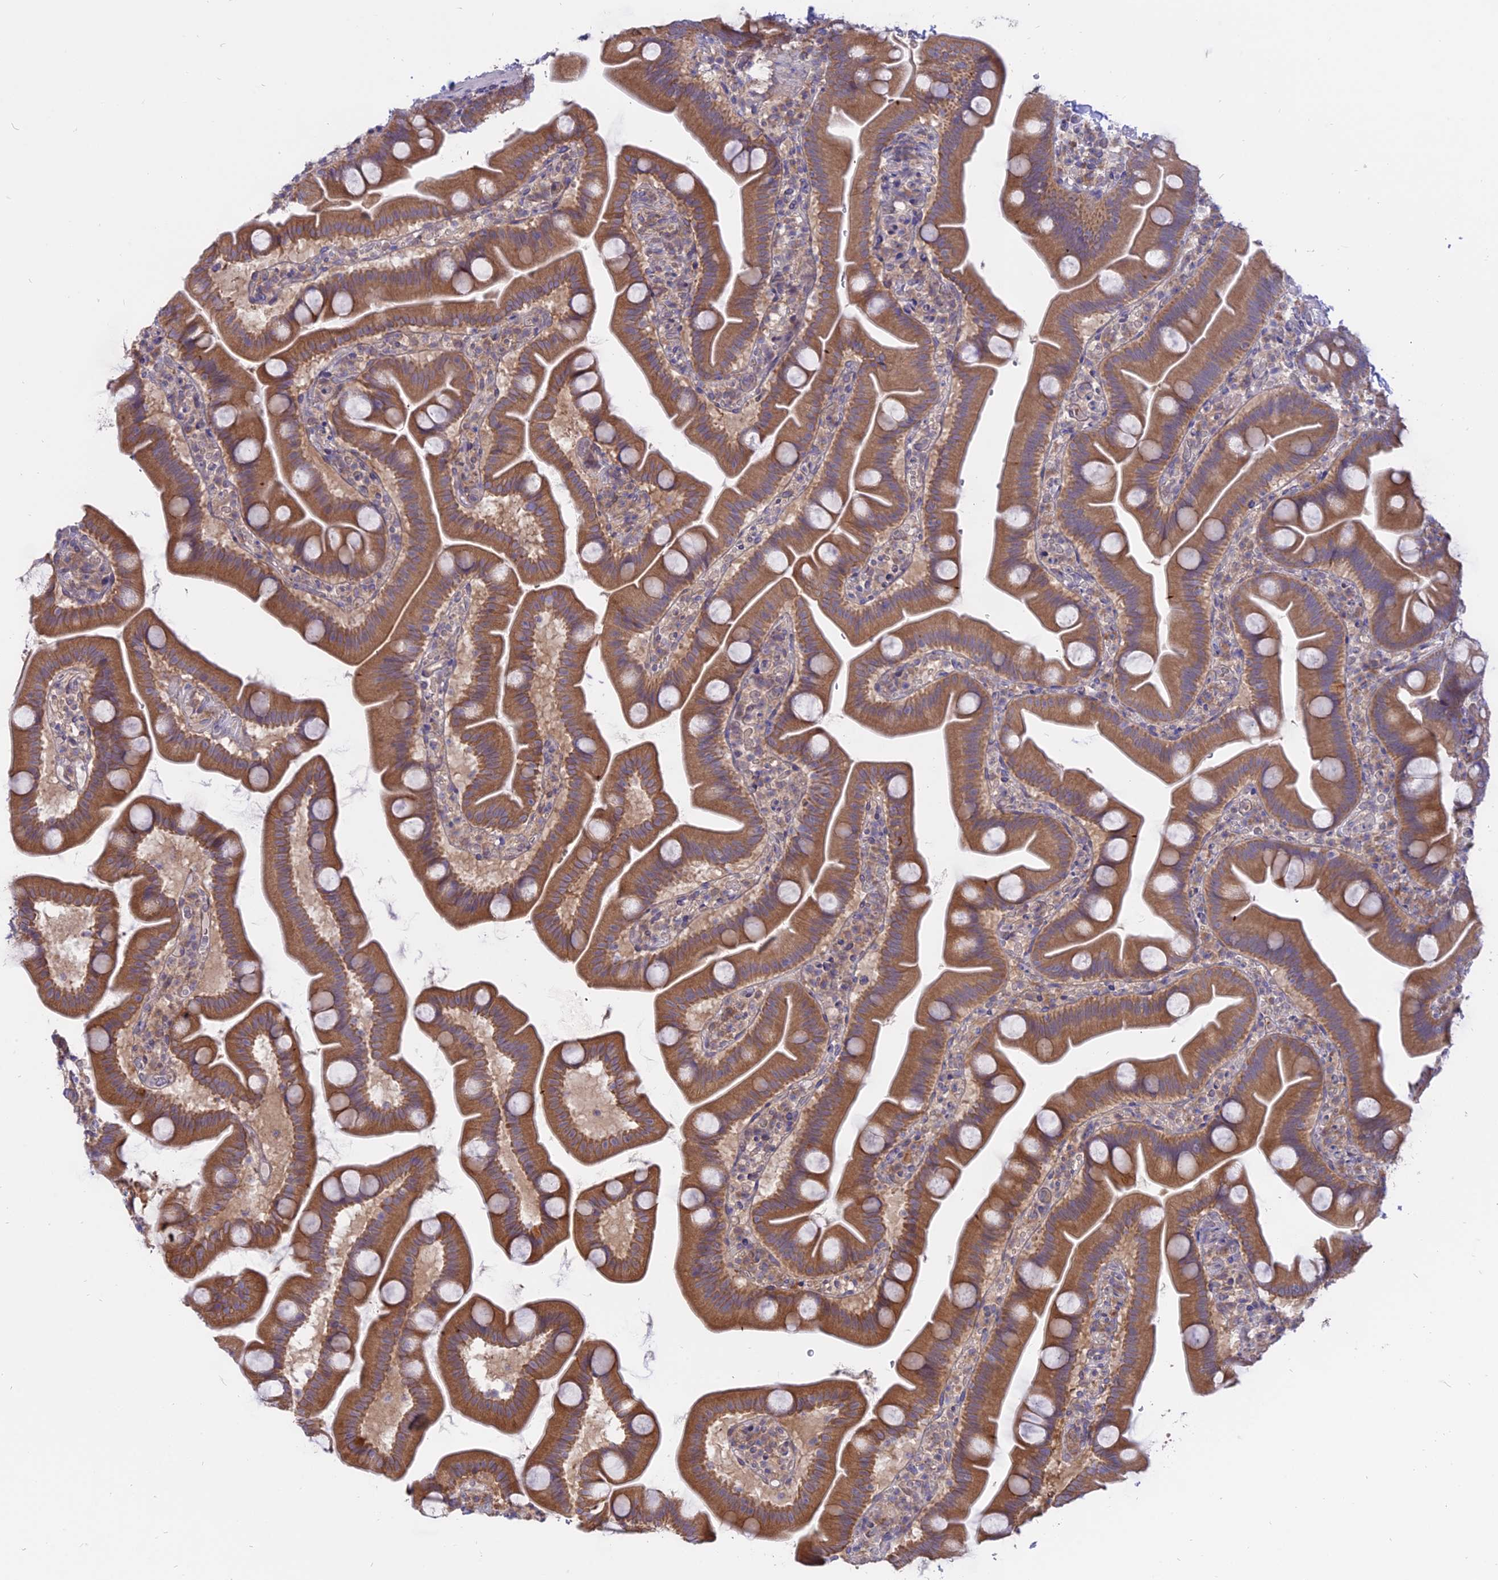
{"staining": {"intensity": "moderate", "quantity": ">75%", "location": "cytoplasmic/membranous"}, "tissue": "small intestine", "cell_type": "Glandular cells", "image_type": "normal", "snomed": [{"axis": "morphology", "description": "Normal tissue, NOS"}, {"axis": "topography", "description": "Small intestine"}], "caption": "The photomicrograph exhibits a brown stain indicating the presence of a protein in the cytoplasmic/membranous of glandular cells in small intestine.", "gene": "IL21R", "patient": {"sex": "female", "age": 68}}